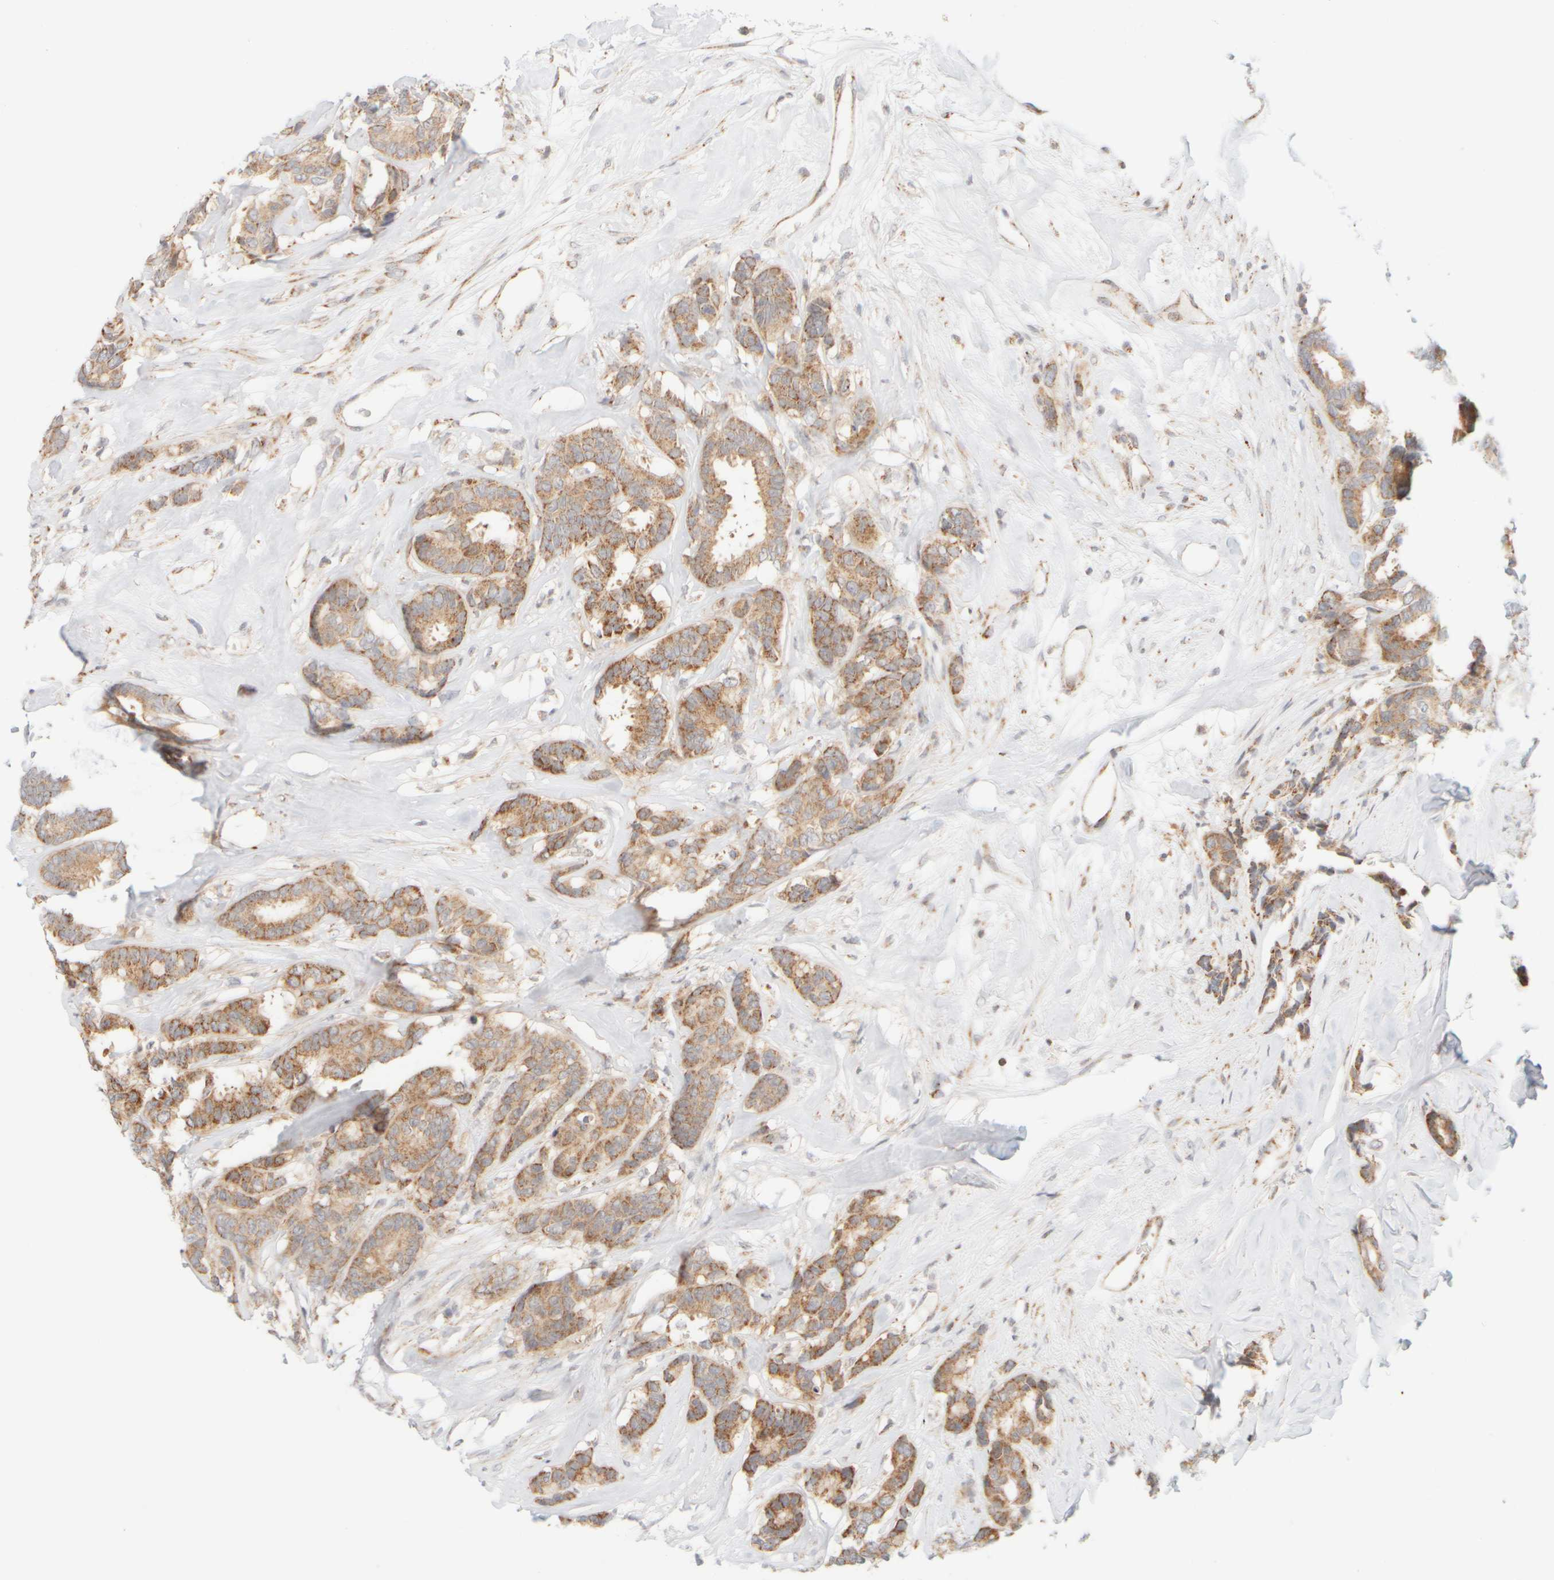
{"staining": {"intensity": "moderate", "quantity": "25%-75%", "location": "cytoplasmic/membranous"}, "tissue": "breast cancer", "cell_type": "Tumor cells", "image_type": "cancer", "snomed": [{"axis": "morphology", "description": "Duct carcinoma"}, {"axis": "topography", "description": "Breast"}], "caption": "This photomicrograph demonstrates immunohistochemistry (IHC) staining of breast cancer (invasive ductal carcinoma), with medium moderate cytoplasmic/membranous positivity in about 25%-75% of tumor cells.", "gene": "PPM1K", "patient": {"sex": "female", "age": 87}}